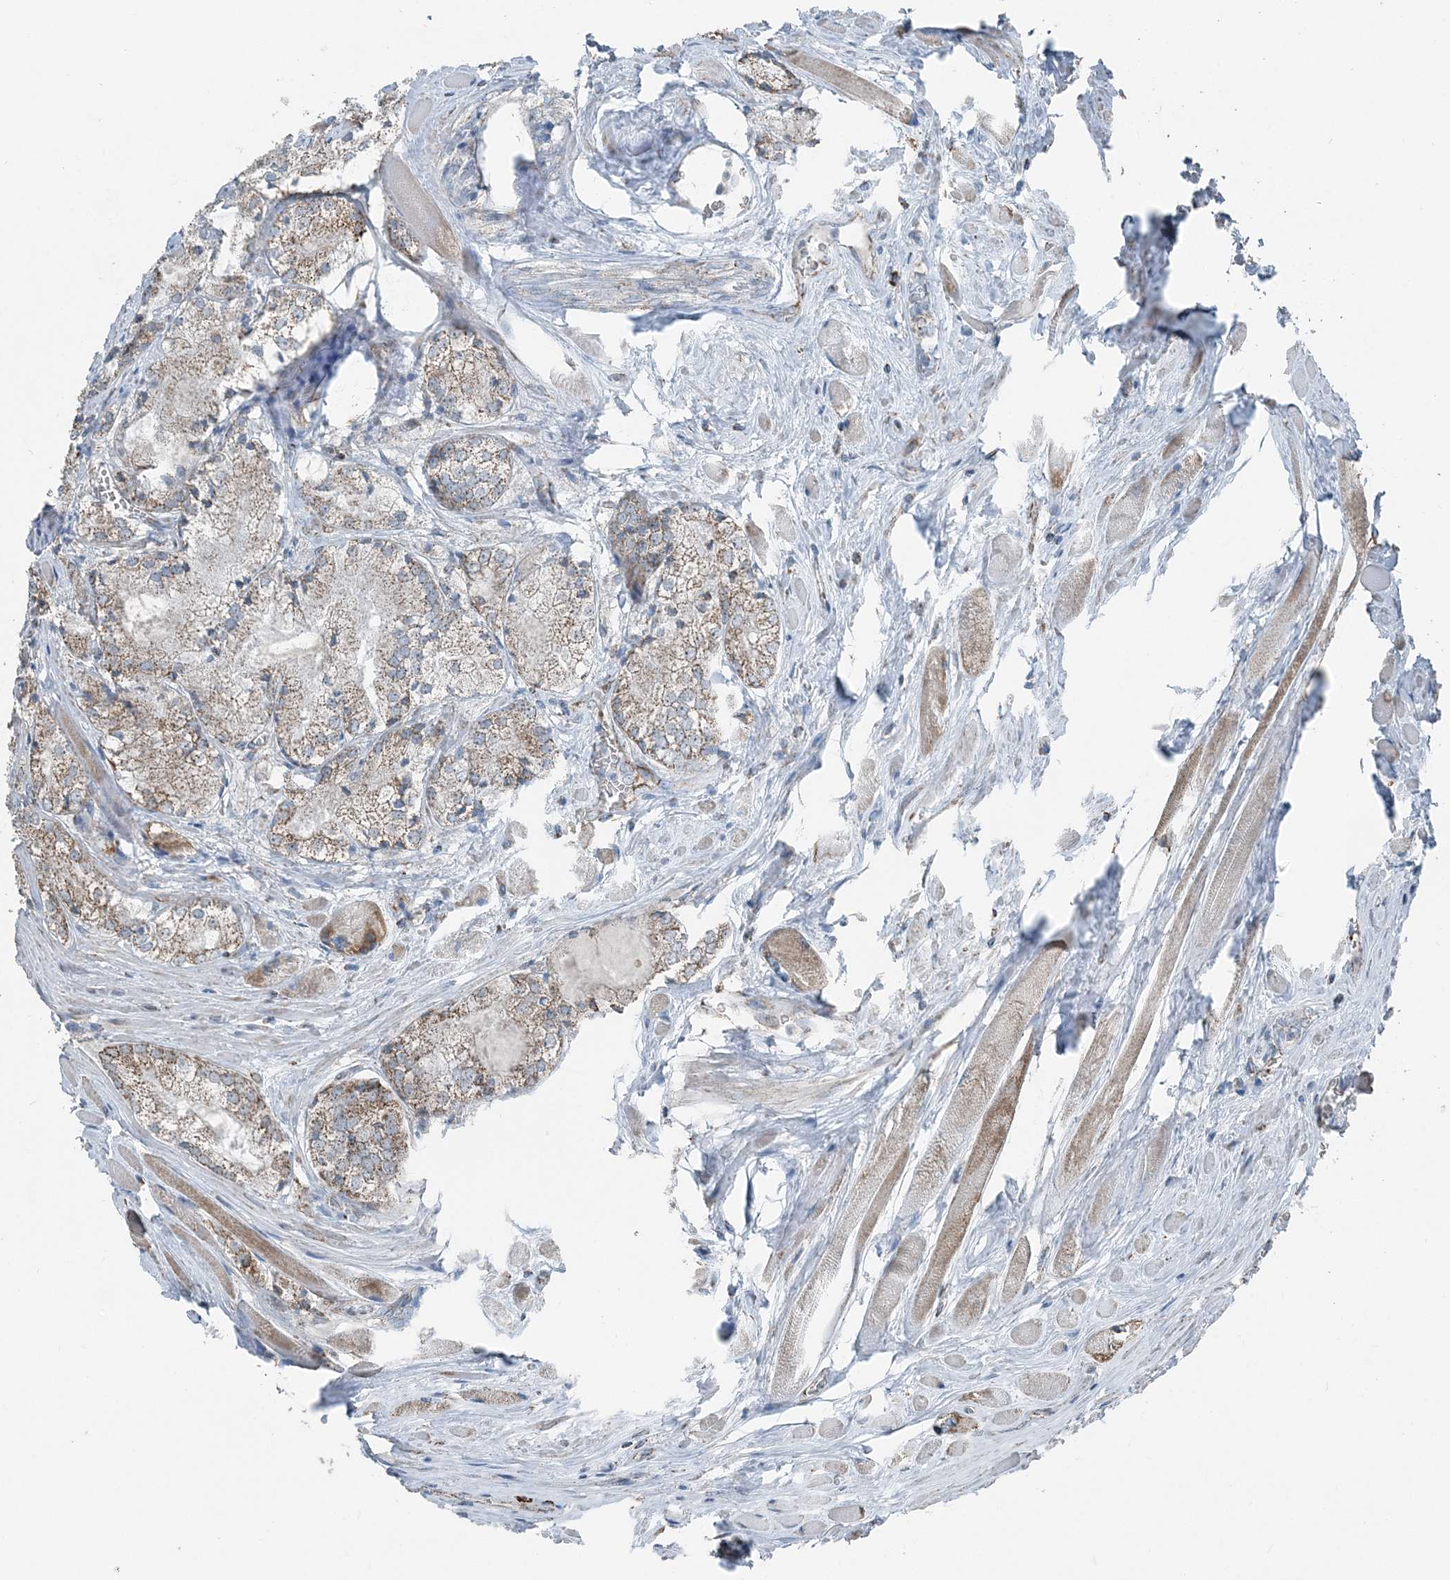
{"staining": {"intensity": "moderate", "quantity": ">75%", "location": "cytoplasmic/membranous"}, "tissue": "prostate cancer", "cell_type": "Tumor cells", "image_type": "cancer", "snomed": [{"axis": "morphology", "description": "Adenocarcinoma, Low grade"}, {"axis": "topography", "description": "Prostate"}], "caption": "There is medium levels of moderate cytoplasmic/membranous staining in tumor cells of prostate cancer (low-grade adenocarcinoma), as demonstrated by immunohistochemical staining (brown color).", "gene": "SUCLG1", "patient": {"sex": "male", "age": 67}}